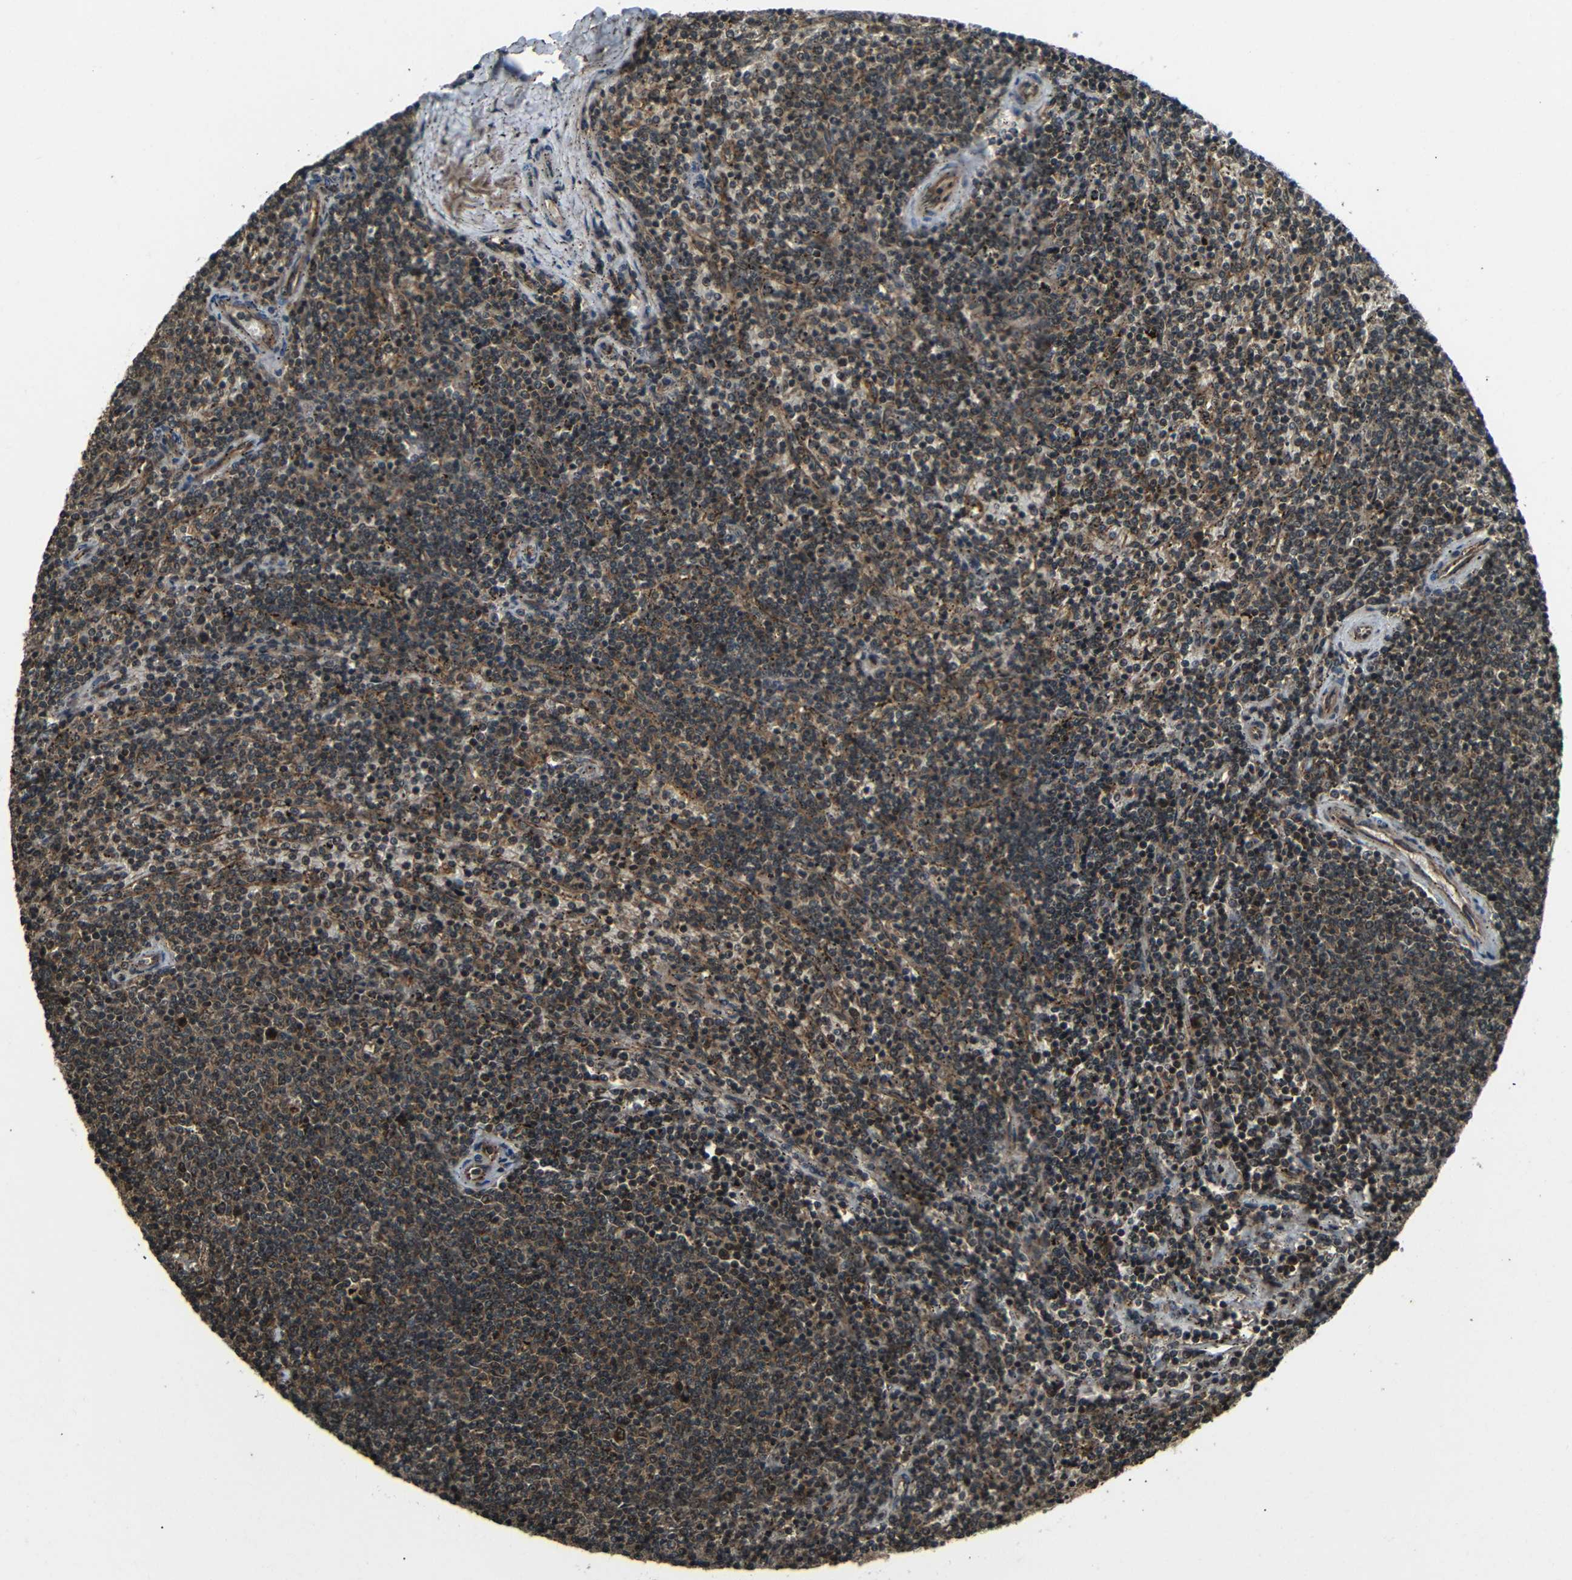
{"staining": {"intensity": "weak", "quantity": "25%-75%", "location": "cytoplasmic/membranous,nuclear"}, "tissue": "lymphoma", "cell_type": "Tumor cells", "image_type": "cancer", "snomed": [{"axis": "morphology", "description": "Malignant lymphoma, non-Hodgkin's type, Low grade"}, {"axis": "topography", "description": "Spleen"}], "caption": "This is a micrograph of IHC staining of lymphoma, which shows weak expression in the cytoplasmic/membranous and nuclear of tumor cells.", "gene": "PLK2", "patient": {"sex": "female", "age": 50}}